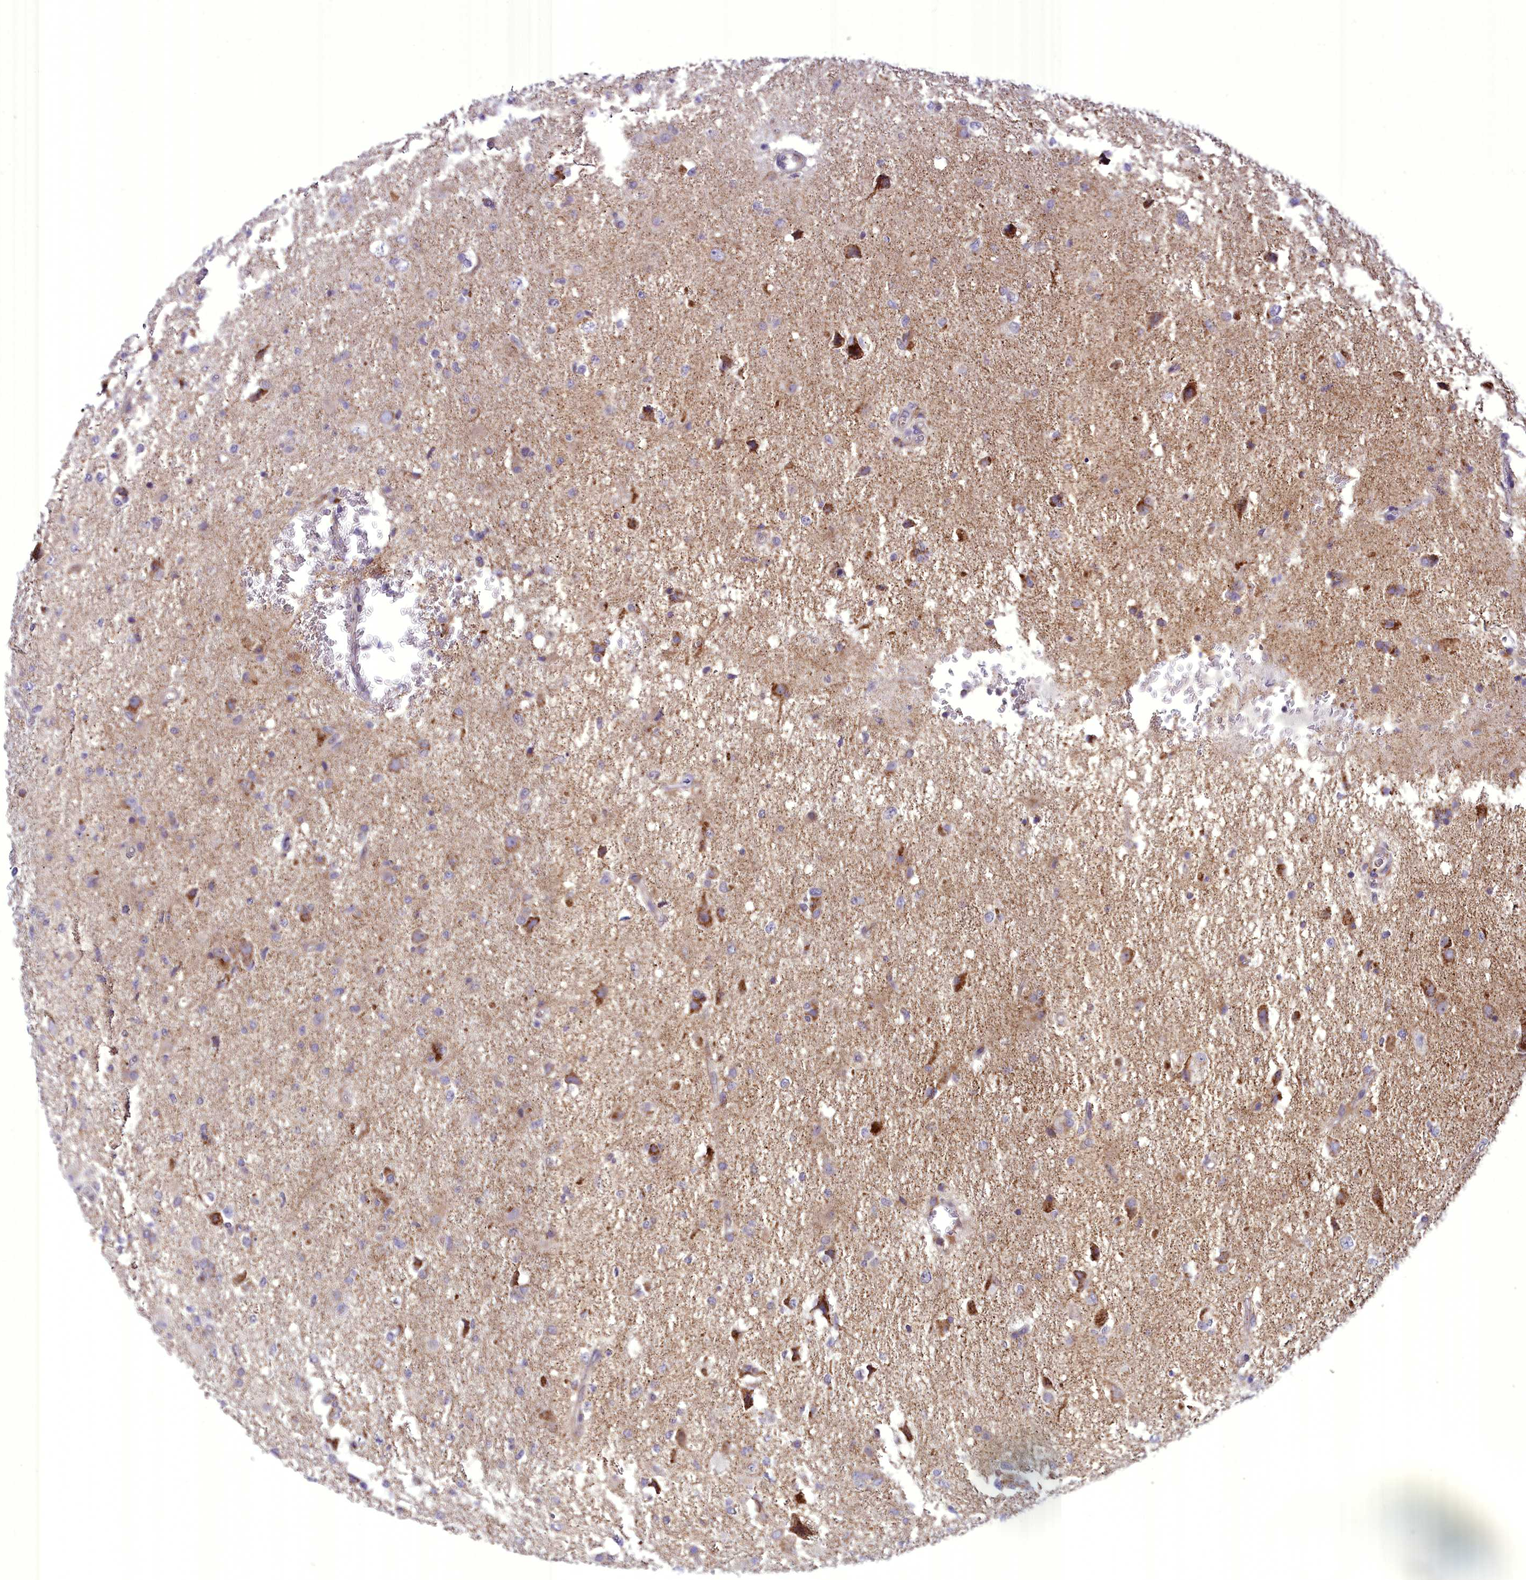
{"staining": {"intensity": "moderate", "quantity": "<25%", "location": "cytoplasmic/membranous"}, "tissue": "glioma", "cell_type": "Tumor cells", "image_type": "cancer", "snomed": [{"axis": "morphology", "description": "Glioma, malignant, High grade"}, {"axis": "topography", "description": "Brain"}], "caption": "Immunohistochemical staining of human glioma shows low levels of moderate cytoplasmic/membranous staining in about <25% of tumor cells. Nuclei are stained in blue.", "gene": "FAM149B1", "patient": {"sex": "female", "age": 57}}